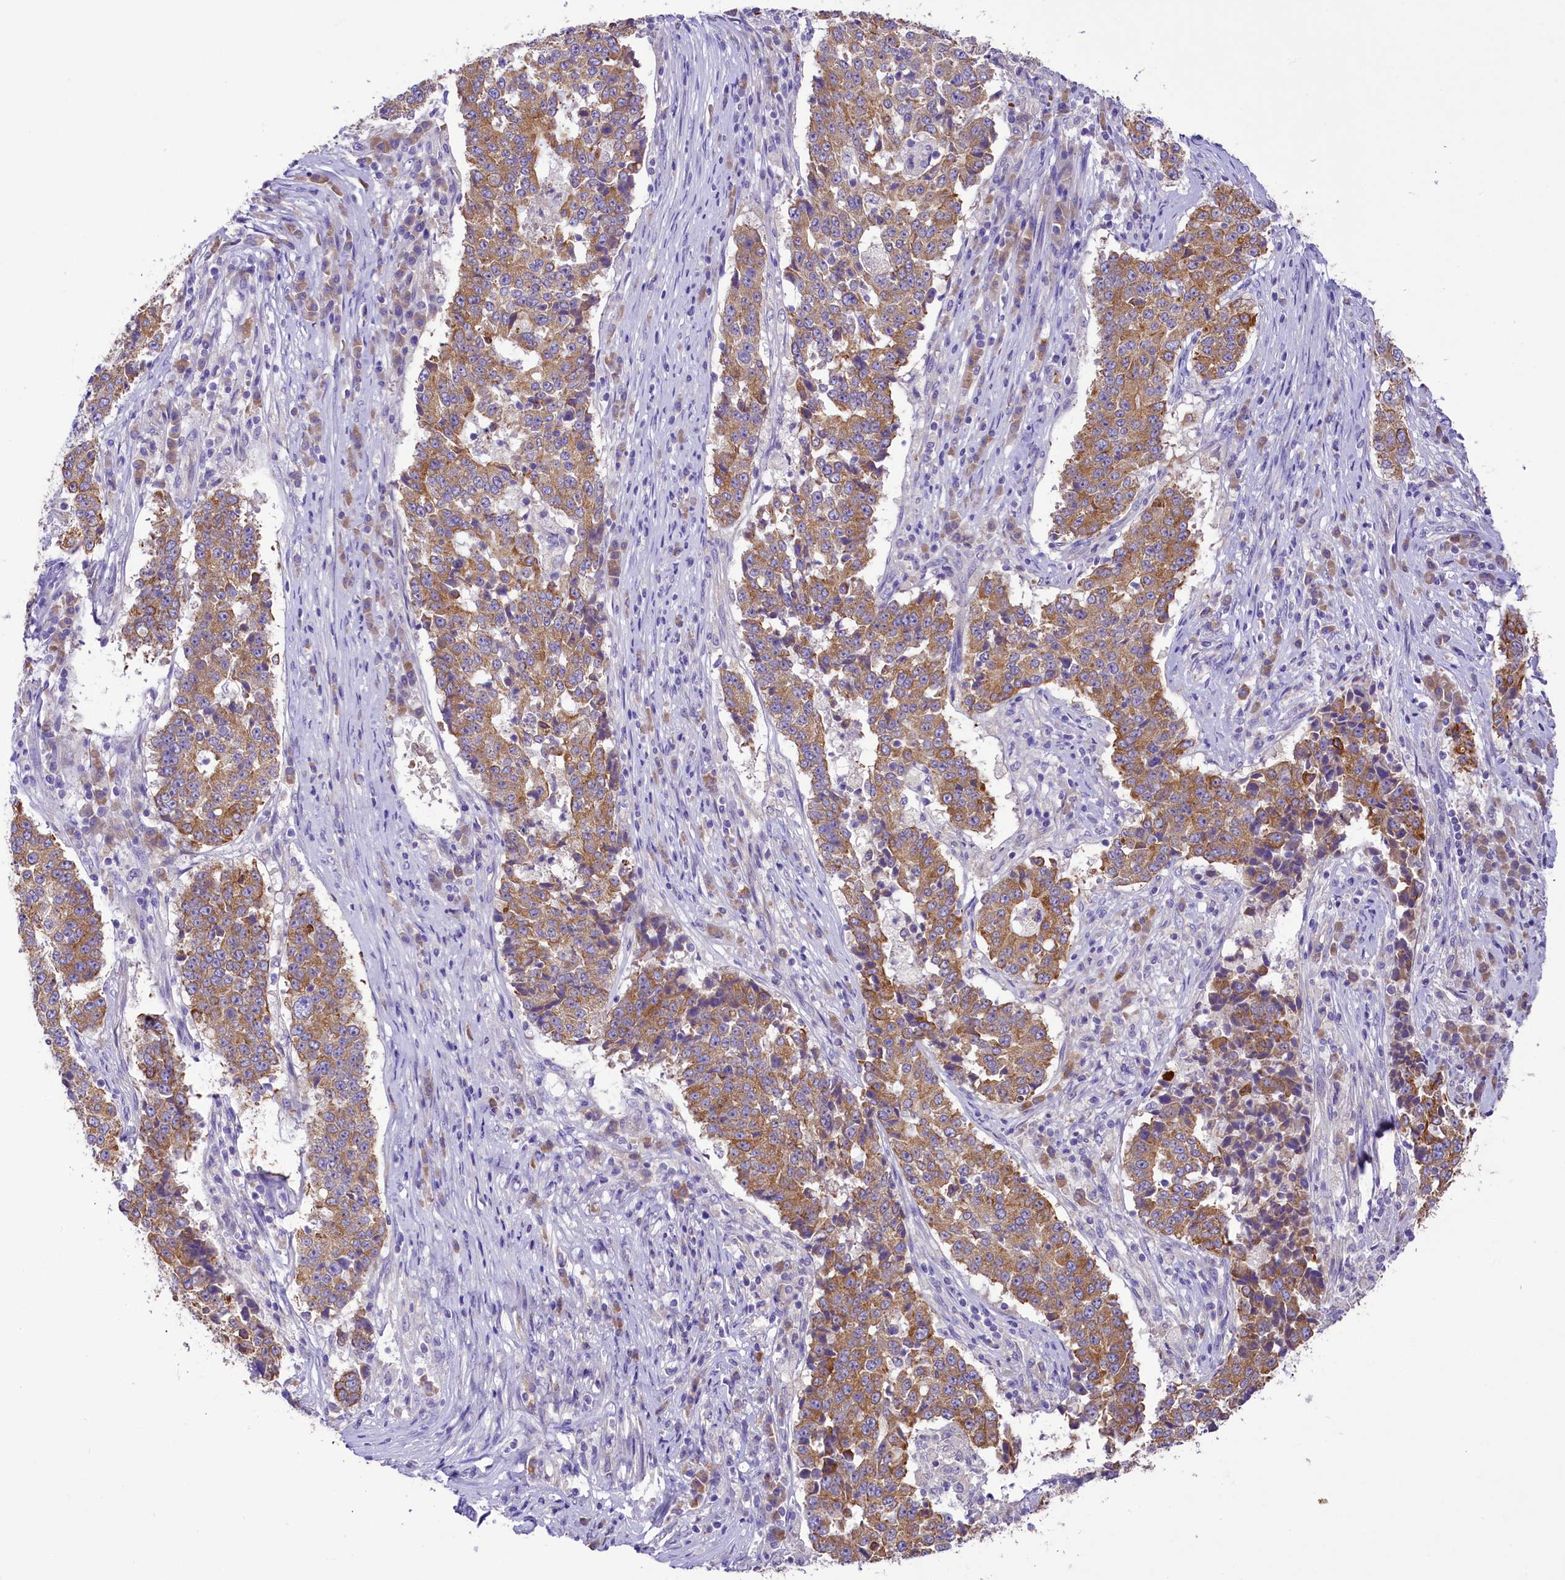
{"staining": {"intensity": "moderate", "quantity": ">75%", "location": "cytoplasmic/membranous"}, "tissue": "stomach cancer", "cell_type": "Tumor cells", "image_type": "cancer", "snomed": [{"axis": "morphology", "description": "Adenocarcinoma, NOS"}, {"axis": "topography", "description": "Stomach"}], "caption": "Immunohistochemistry (IHC) micrograph of neoplastic tissue: human adenocarcinoma (stomach) stained using immunohistochemistry exhibits medium levels of moderate protein expression localized specifically in the cytoplasmic/membranous of tumor cells, appearing as a cytoplasmic/membranous brown color.", "gene": "LARP4", "patient": {"sex": "male", "age": 59}}